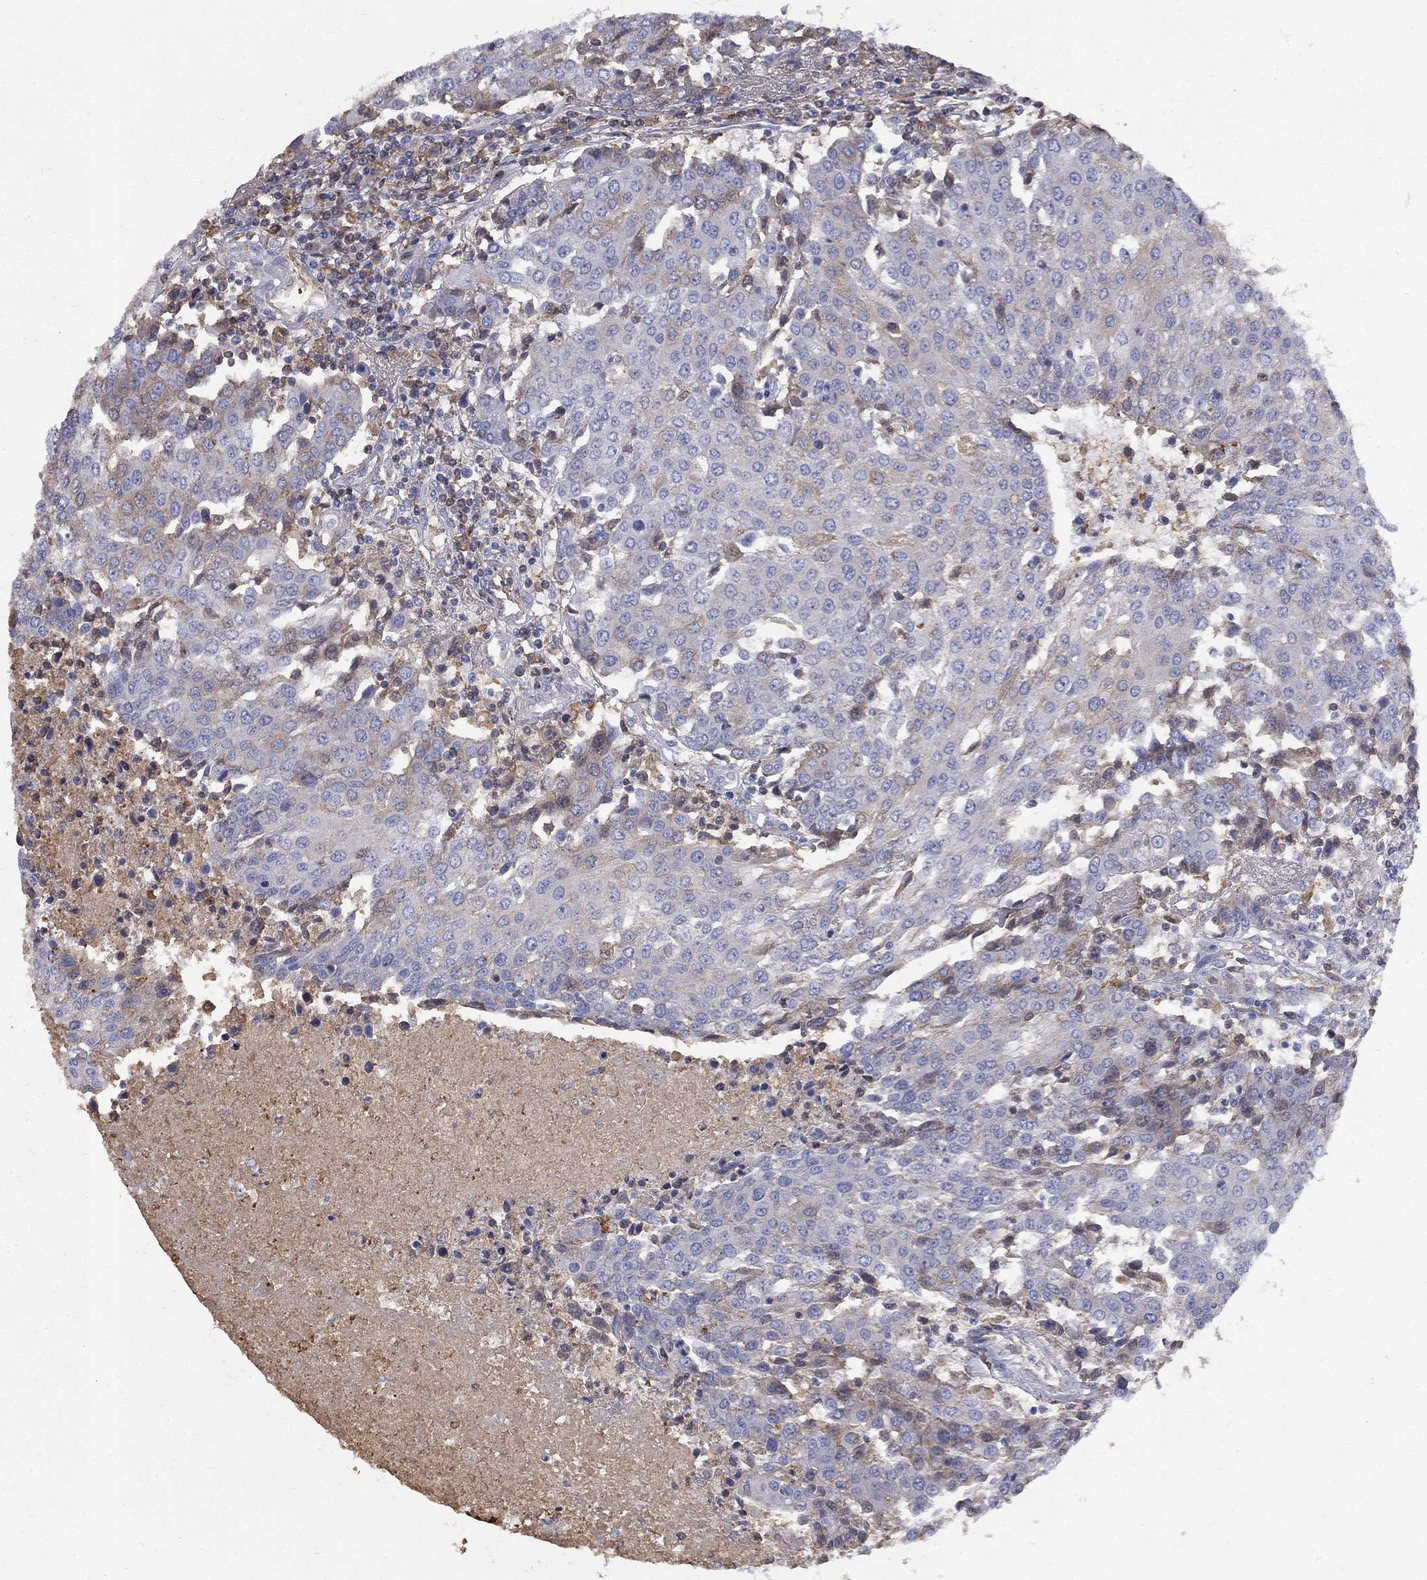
{"staining": {"intensity": "weak", "quantity": "25%-75%", "location": "cytoplasmic/membranous"}, "tissue": "urothelial cancer", "cell_type": "Tumor cells", "image_type": "cancer", "snomed": [{"axis": "morphology", "description": "Urothelial carcinoma, High grade"}, {"axis": "topography", "description": "Urinary bladder"}], "caption": "High-power microscopy captured an immunohistochemistry micrograph of urothelial cancer, revealing weak cytoplasmic/membranous staining in approximately 25%-75% of tumor cells.", "gene": "EPDR1", "patient": {"sex": "female", "age": 85}}